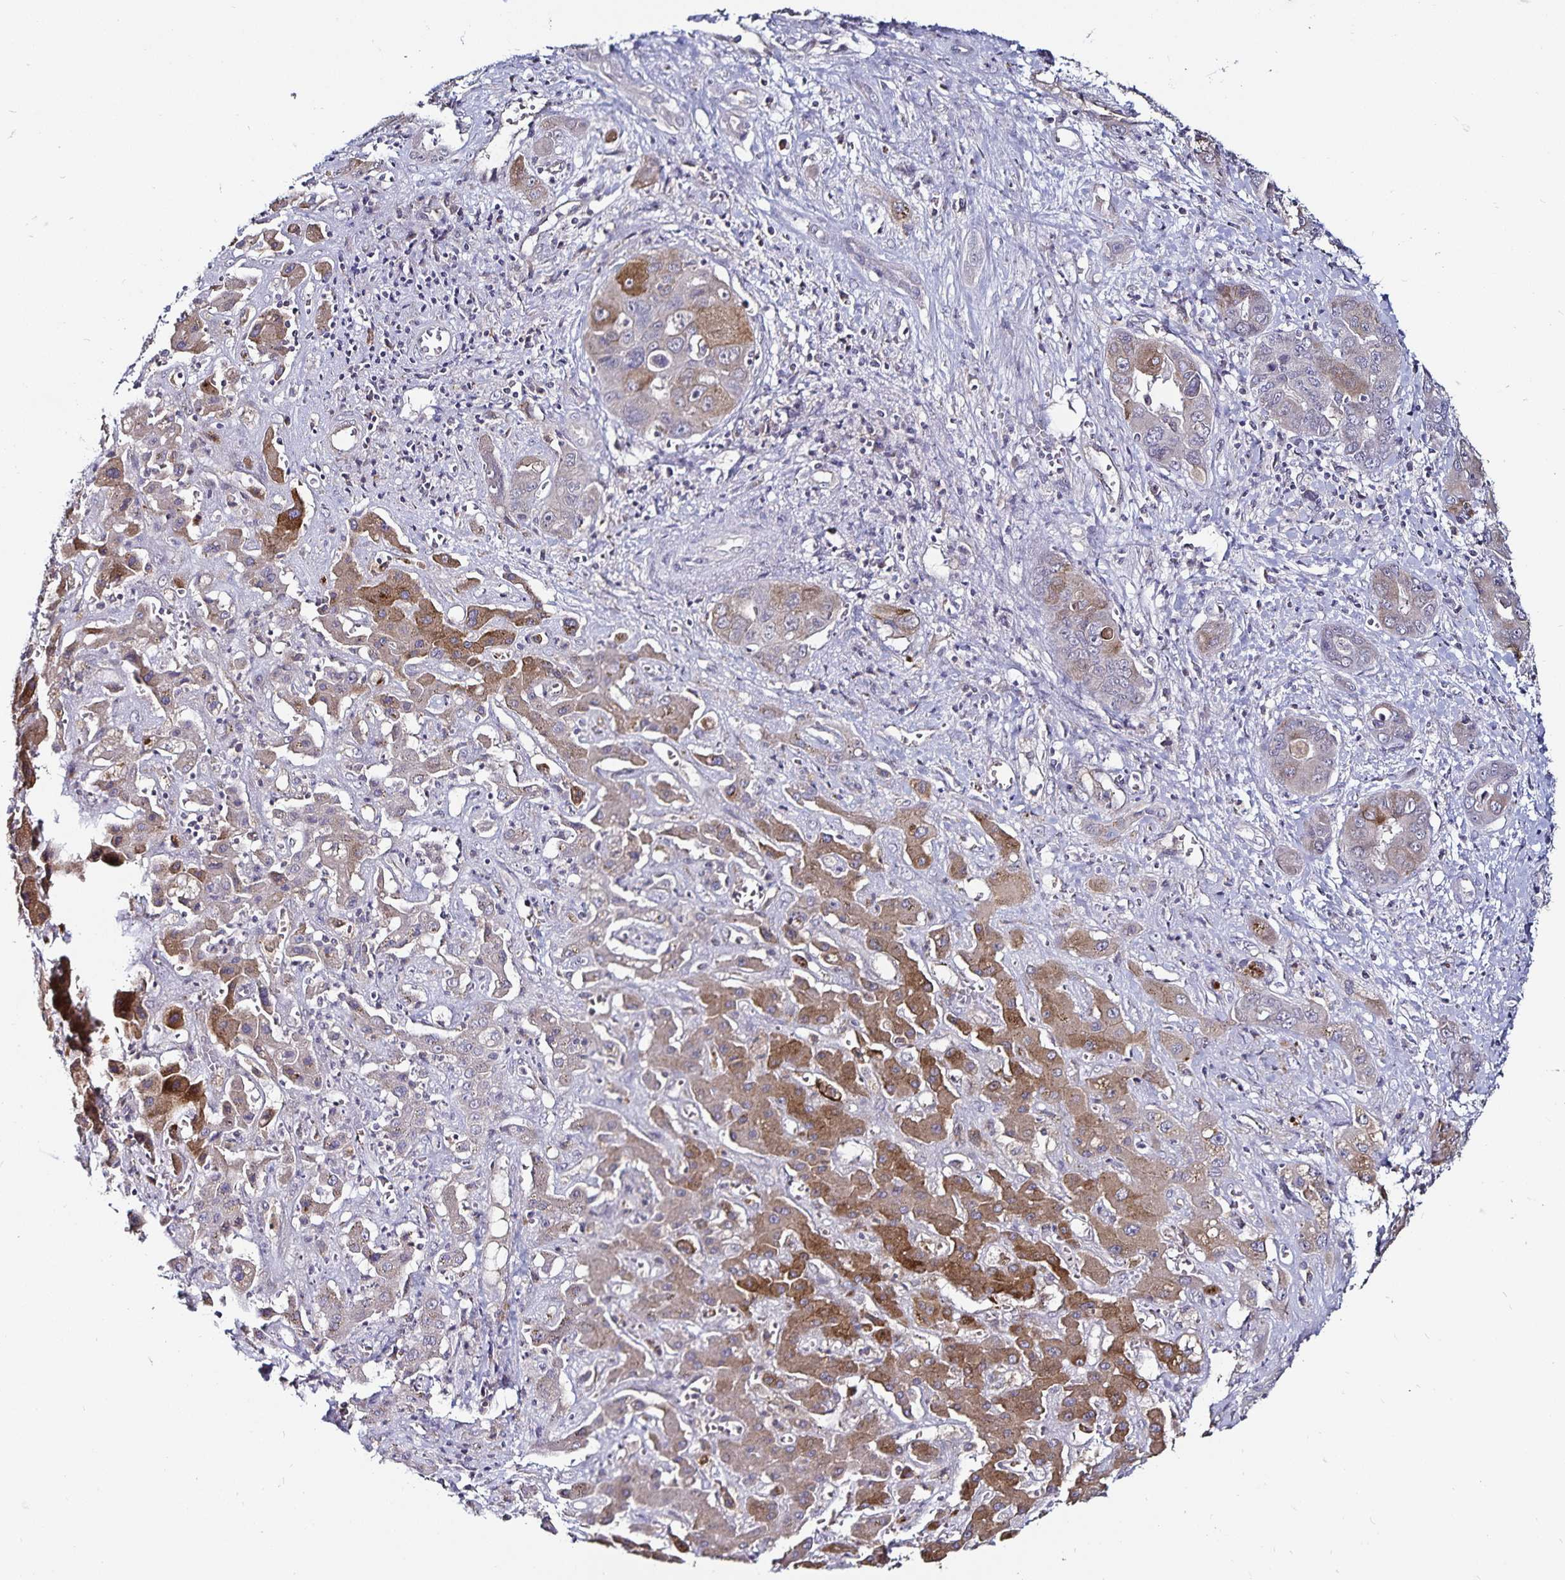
{"staining": {"intensity": "moderate", "quantity": "<25%", "location": "cytoplasmic/membranous"}, "tissue": "liver cancer", "cell_type": "Tumor cells", "image_type": "cancer", "snomed": [{"axis": "morphology", "description": "Cholangiocarcinoma"}, {"axis": "topography", "description": "Liver"}], "caption": "An image showing moderate cytoplasmic/membranous positivity in about <25% of tumor cells in liver cancer (cholangiocarcinoma), as visualized by brown immunohistochemical staining.", "gene": "ACSL5", "patient": {"sex": "male", "age": 67}}